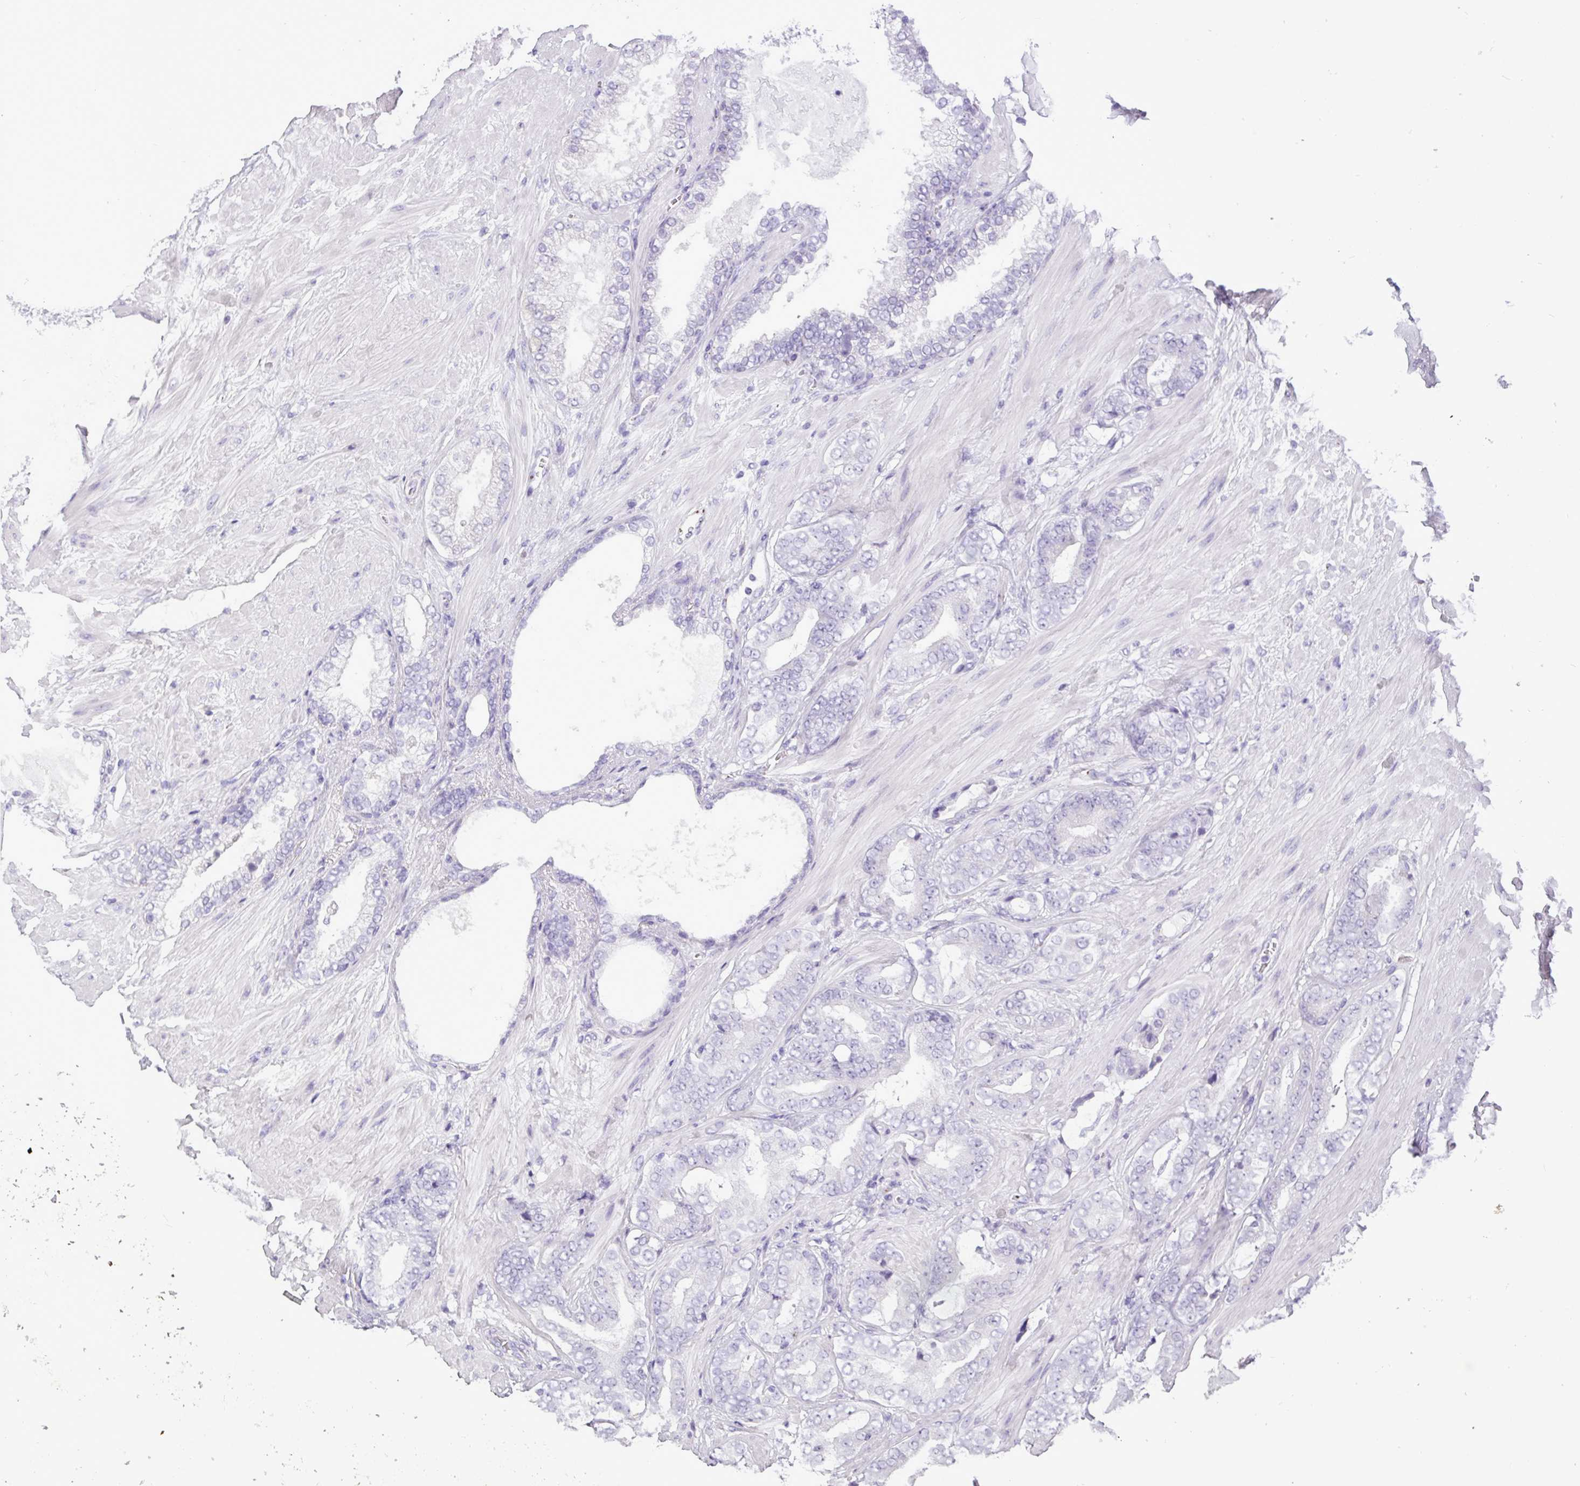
{"staining": {"intensity": "negative", "quantity": "none", "location": "none"}, "tissue": "prostate cancer", "cell_type": "Tumor cells", "image_type": "cancer", "snomed": [{"axis": "morphology", "description": "Adenocarcinoma, Low grade"}, {"axis": "topography", "description": "Prostate"}], "caption": "The immunohistochemistry image has no significant expression in tumor cells of prostate cancer tissue.", "gene": "FAM43A", "patient": {"sex": "male", "age": 61}}